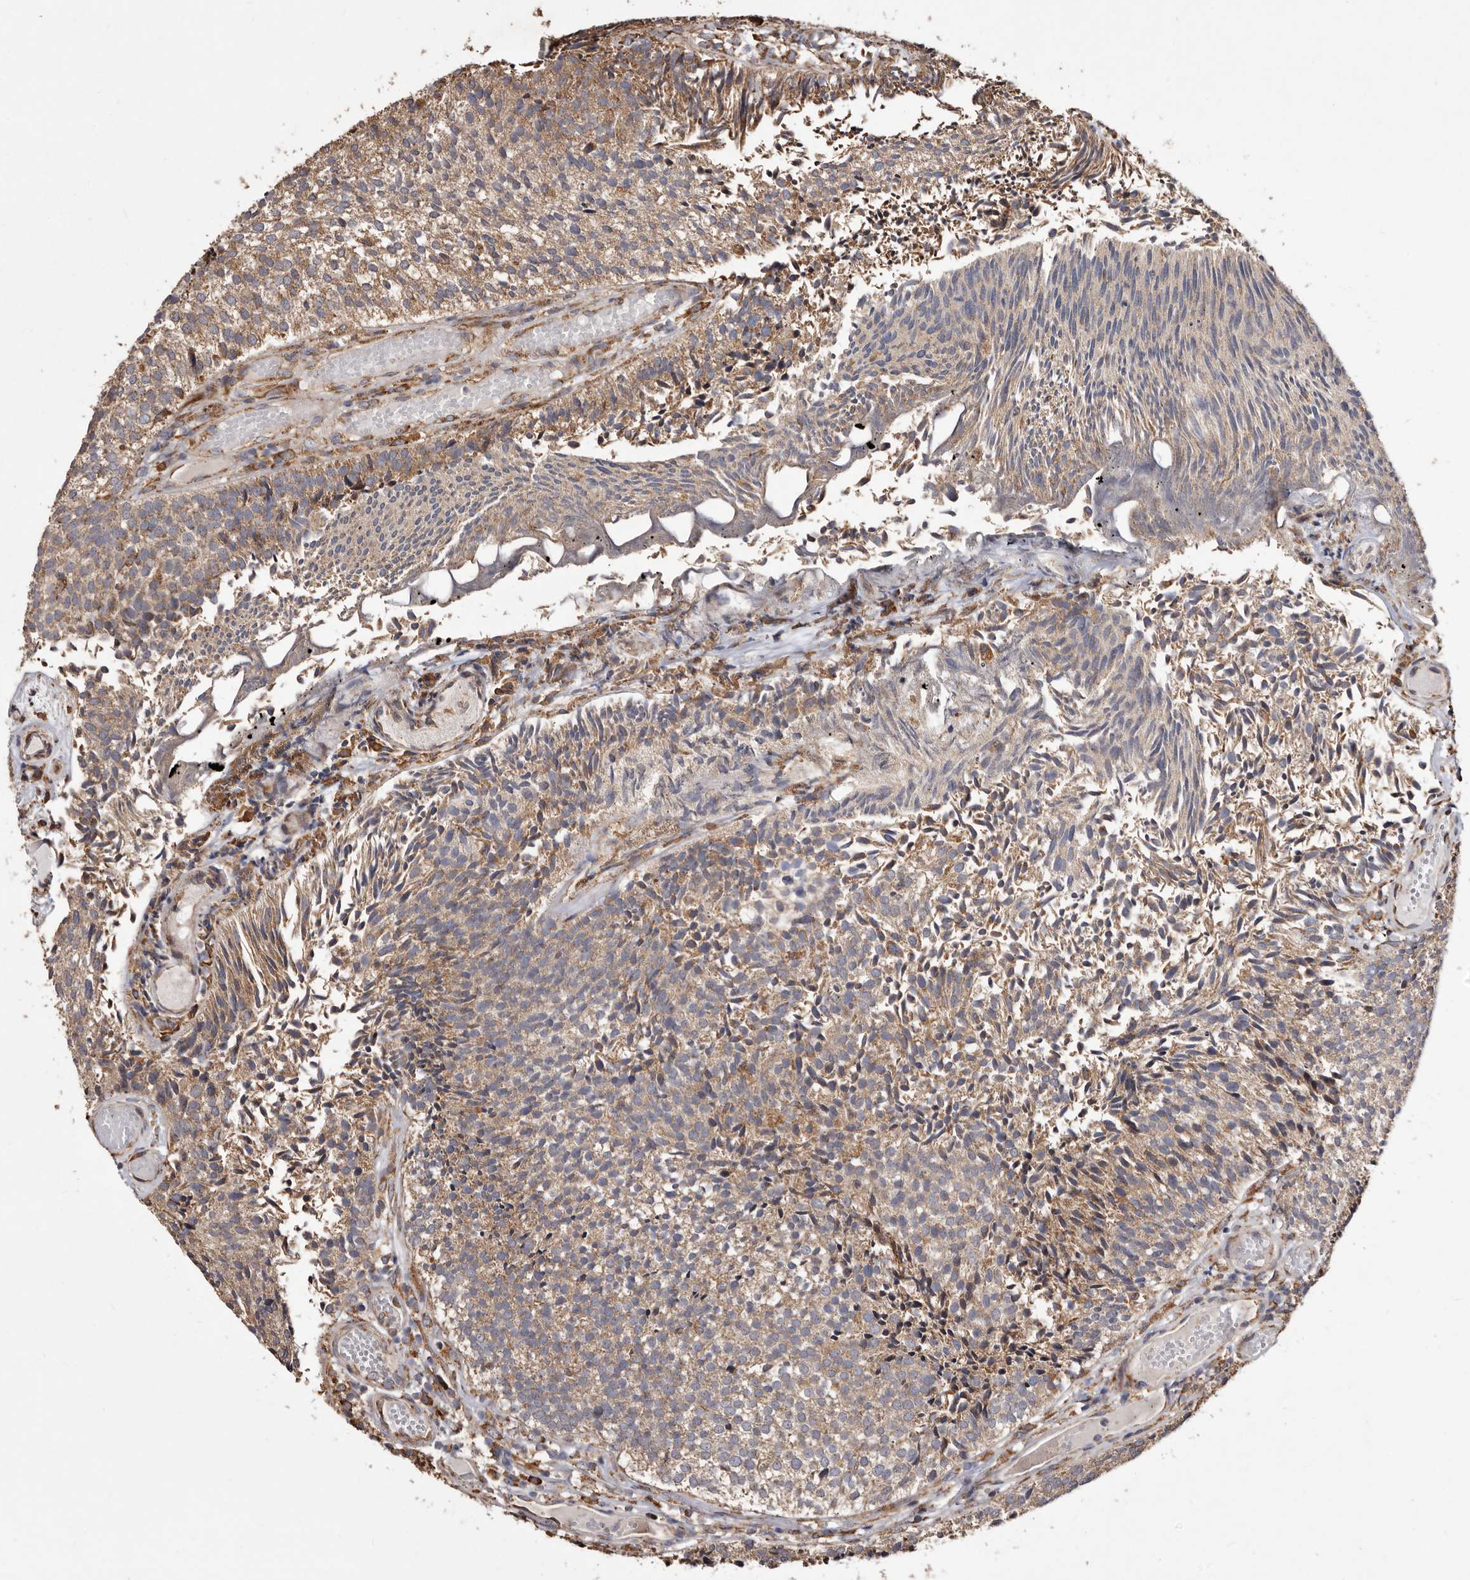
{"staining": {"intensity": "weak", "quantity": "25%-75%", "location": "cytoplasmic/membranous"}, "tissue": "urothelial cancer", "cell_type": "Tumor cells", "image_type": "cancer", "snomed": [{"axis": "morphology", "description": "Urothelial carcinoma, Low grade"}, {"axis": "topography", "description": "Urinary bladder"}], "caption": "Urothelial carcinoma (low-grade) stained with a brown dye reveals weak cytoplasmic/membranous positive positivity in approximately 25%-75% of tumor cells.", "gene": "STEAP2", "patient": {"sex": "male", "age": 86}}